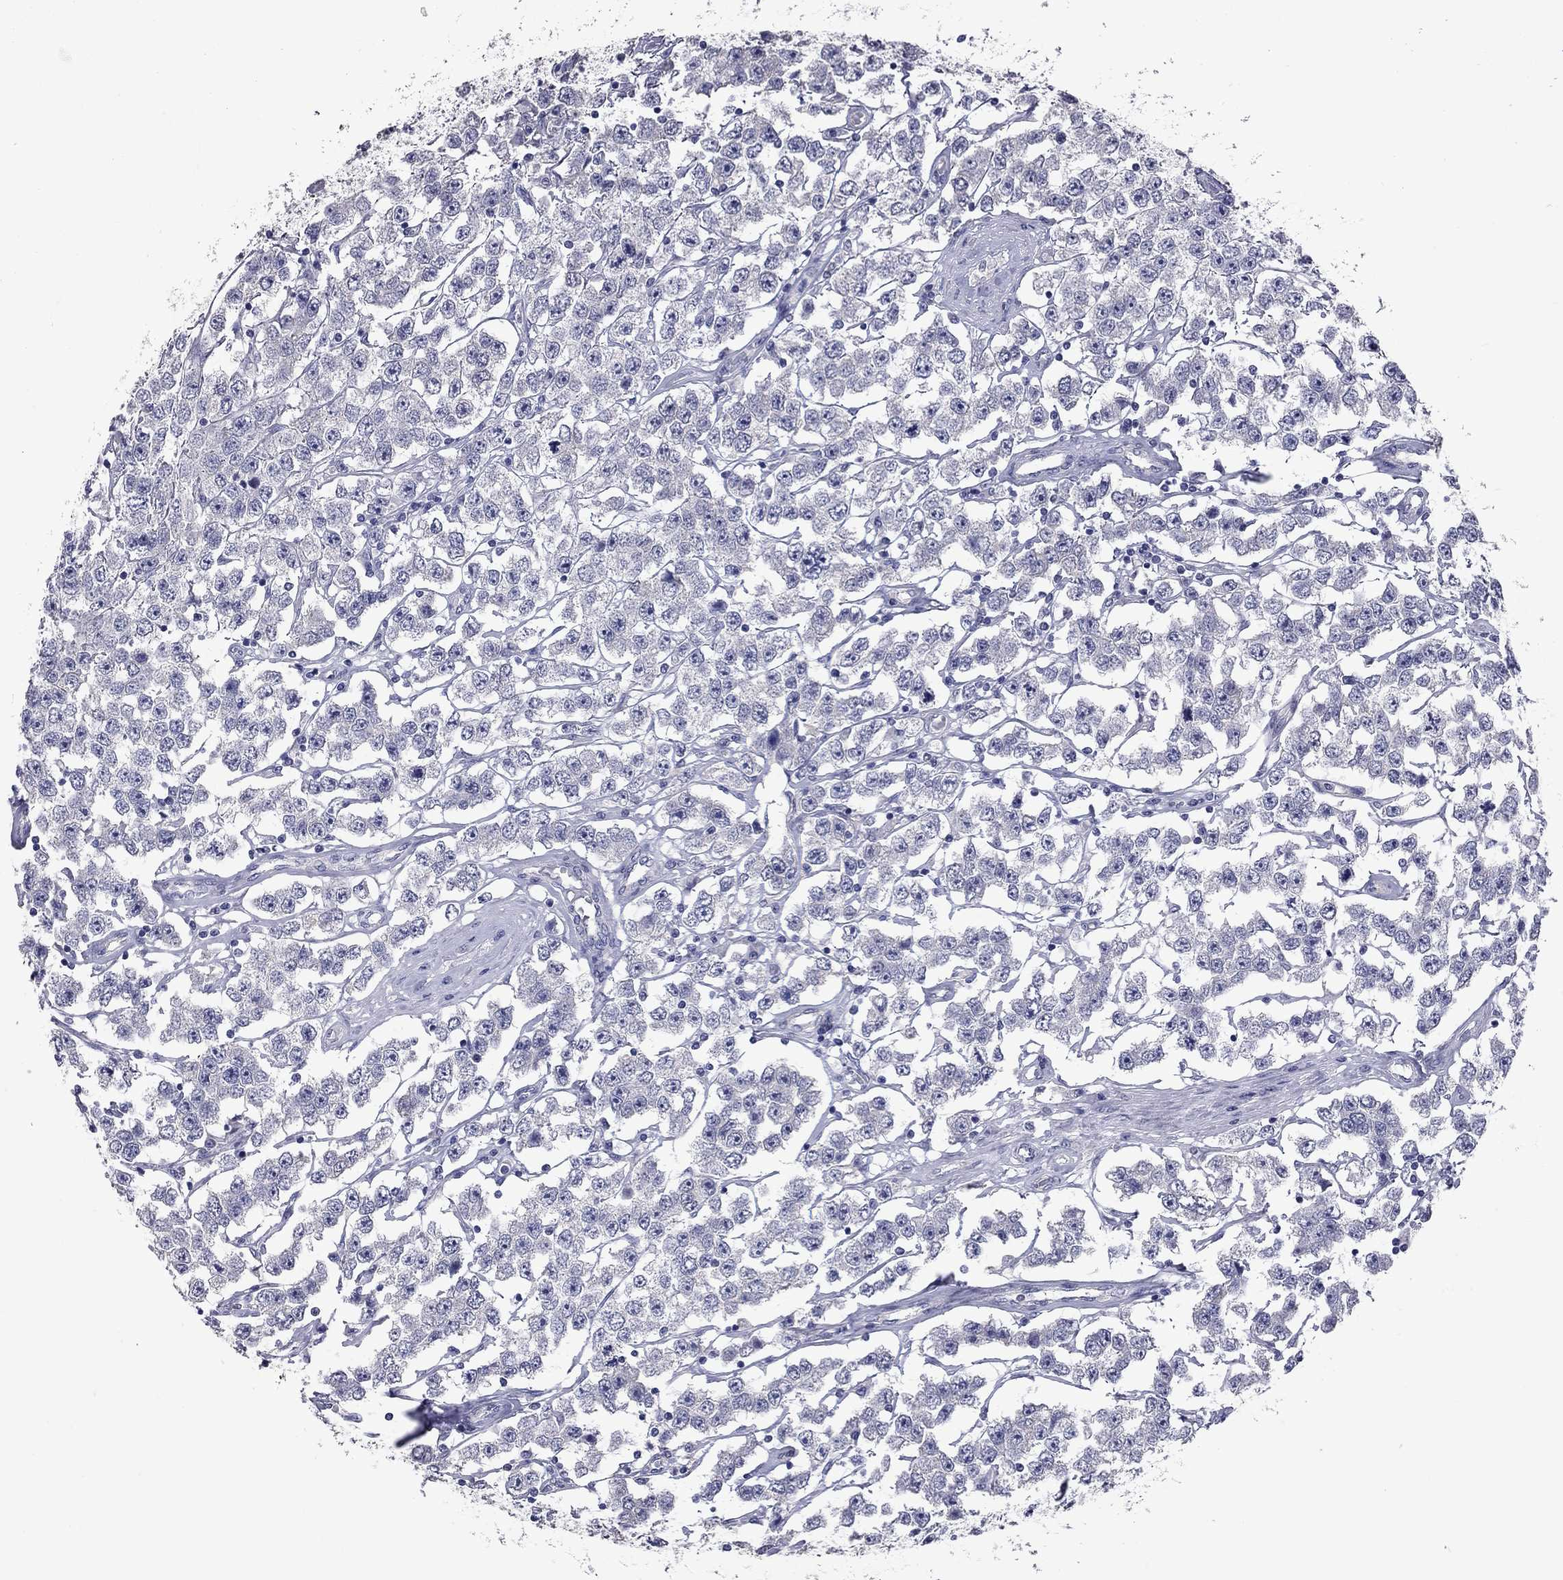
{"staining": {"intensity": "negative", "quantity": "none", "location": "none"}, "tissue": "testis cancer", "cell_type": "Tumor cells", "image_type": "cancer", "snomed": [{"axis": "morphology", "description": "Seminoma, NOS"}, {"axis": "topography", "description": "Testis"}], "caption": "Testis seminoma was stained to show a protein in brown. There is no significant positivity in tumor cells.", "gene": "SHOC2", "patient": {"sex": "male", "age": 52}}